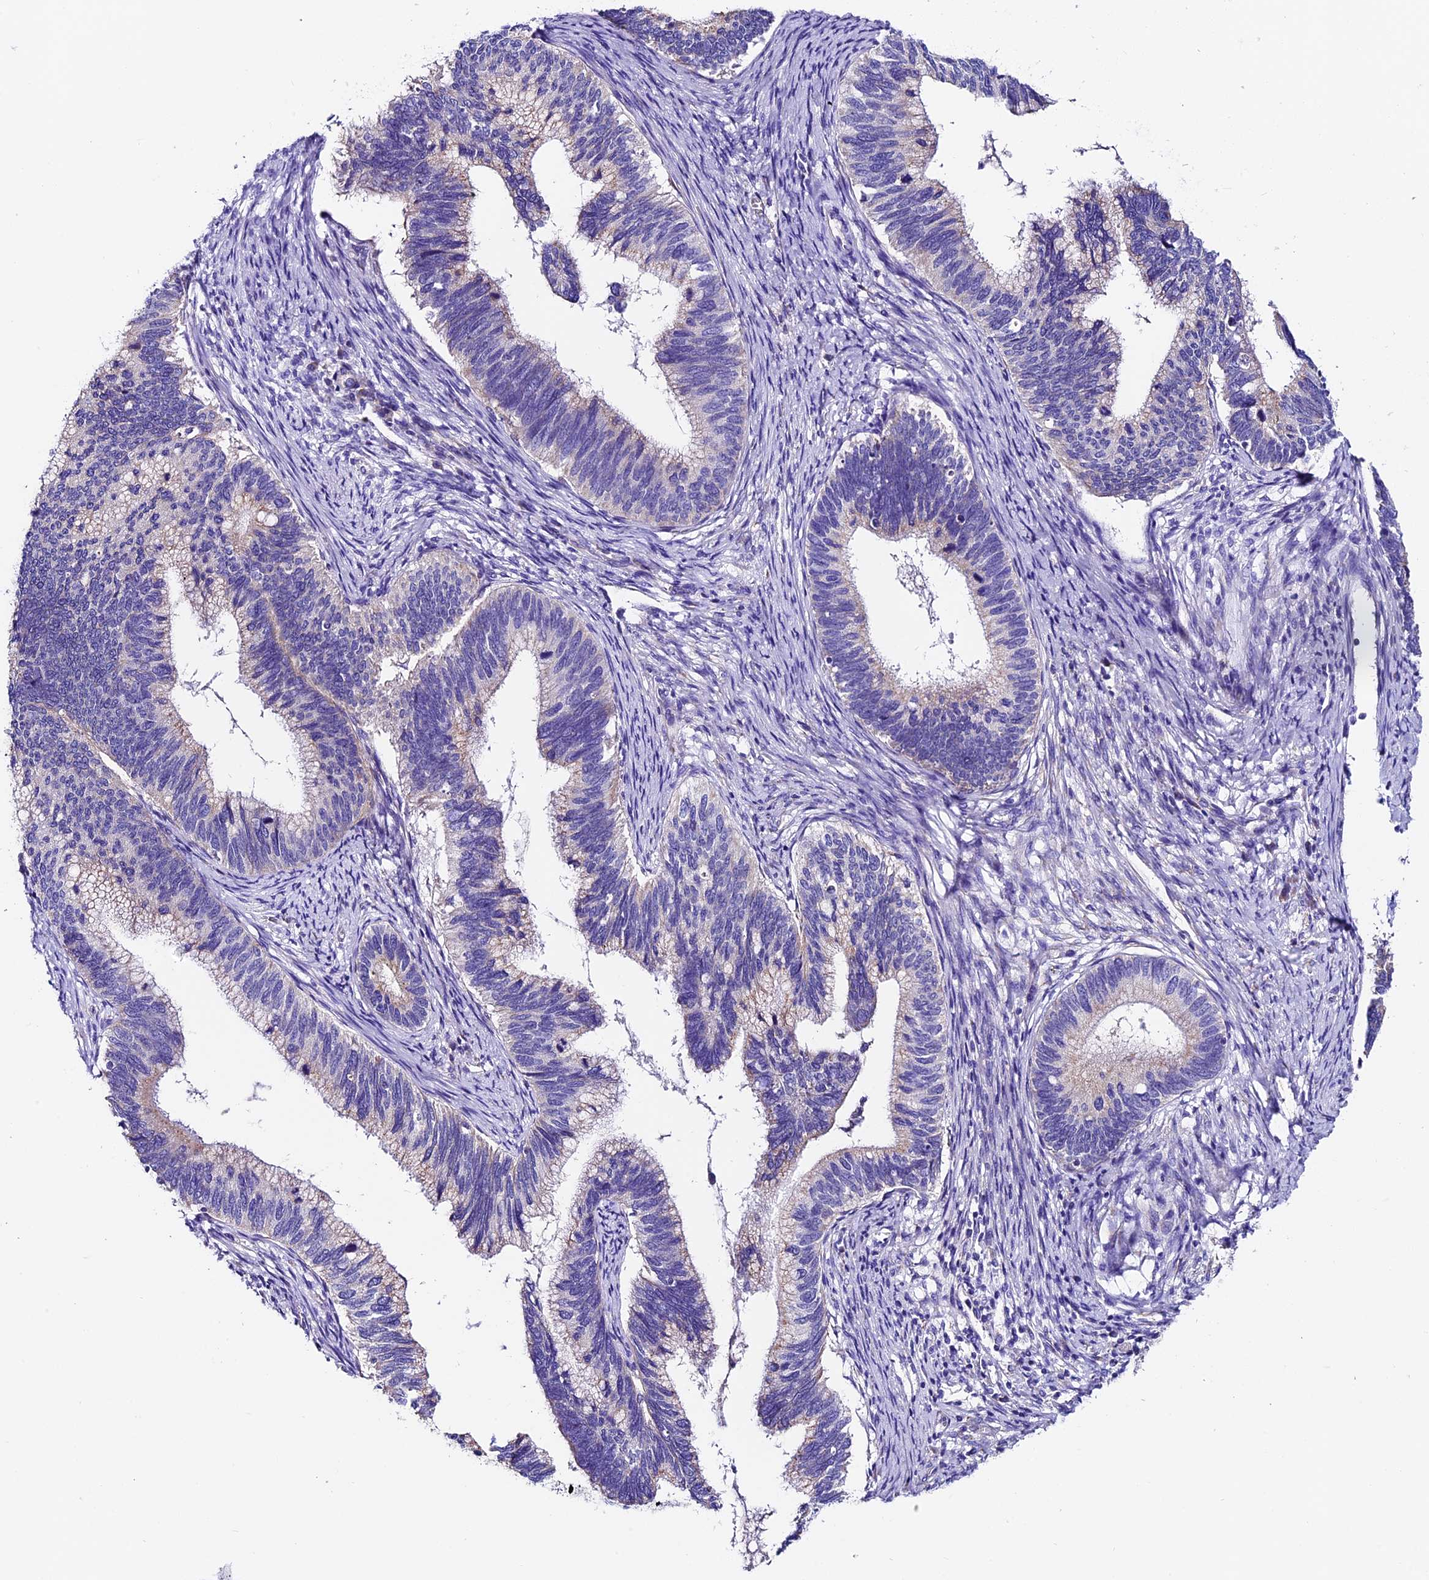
{"staining": {"intensity": "weak", "quantity": "<25%", "location": "cytoplasmic/membranous"}, "tissue": "cervical cancer", "cell_type": "Tumor cells", "image_type": "cancer", "snomed": [{"axis": "morphology", "description": "Adenocarcinoma, NOS"}, {"axis": "topography", "description": "Cervix"}], "caption": "Cervical adenocarcinoma stained for a protein using immunohistochemistry (IHC) reveals no staining tumor cells.", "gene": "COMTD1", "patient": {"sex": "female", "age": 42}}